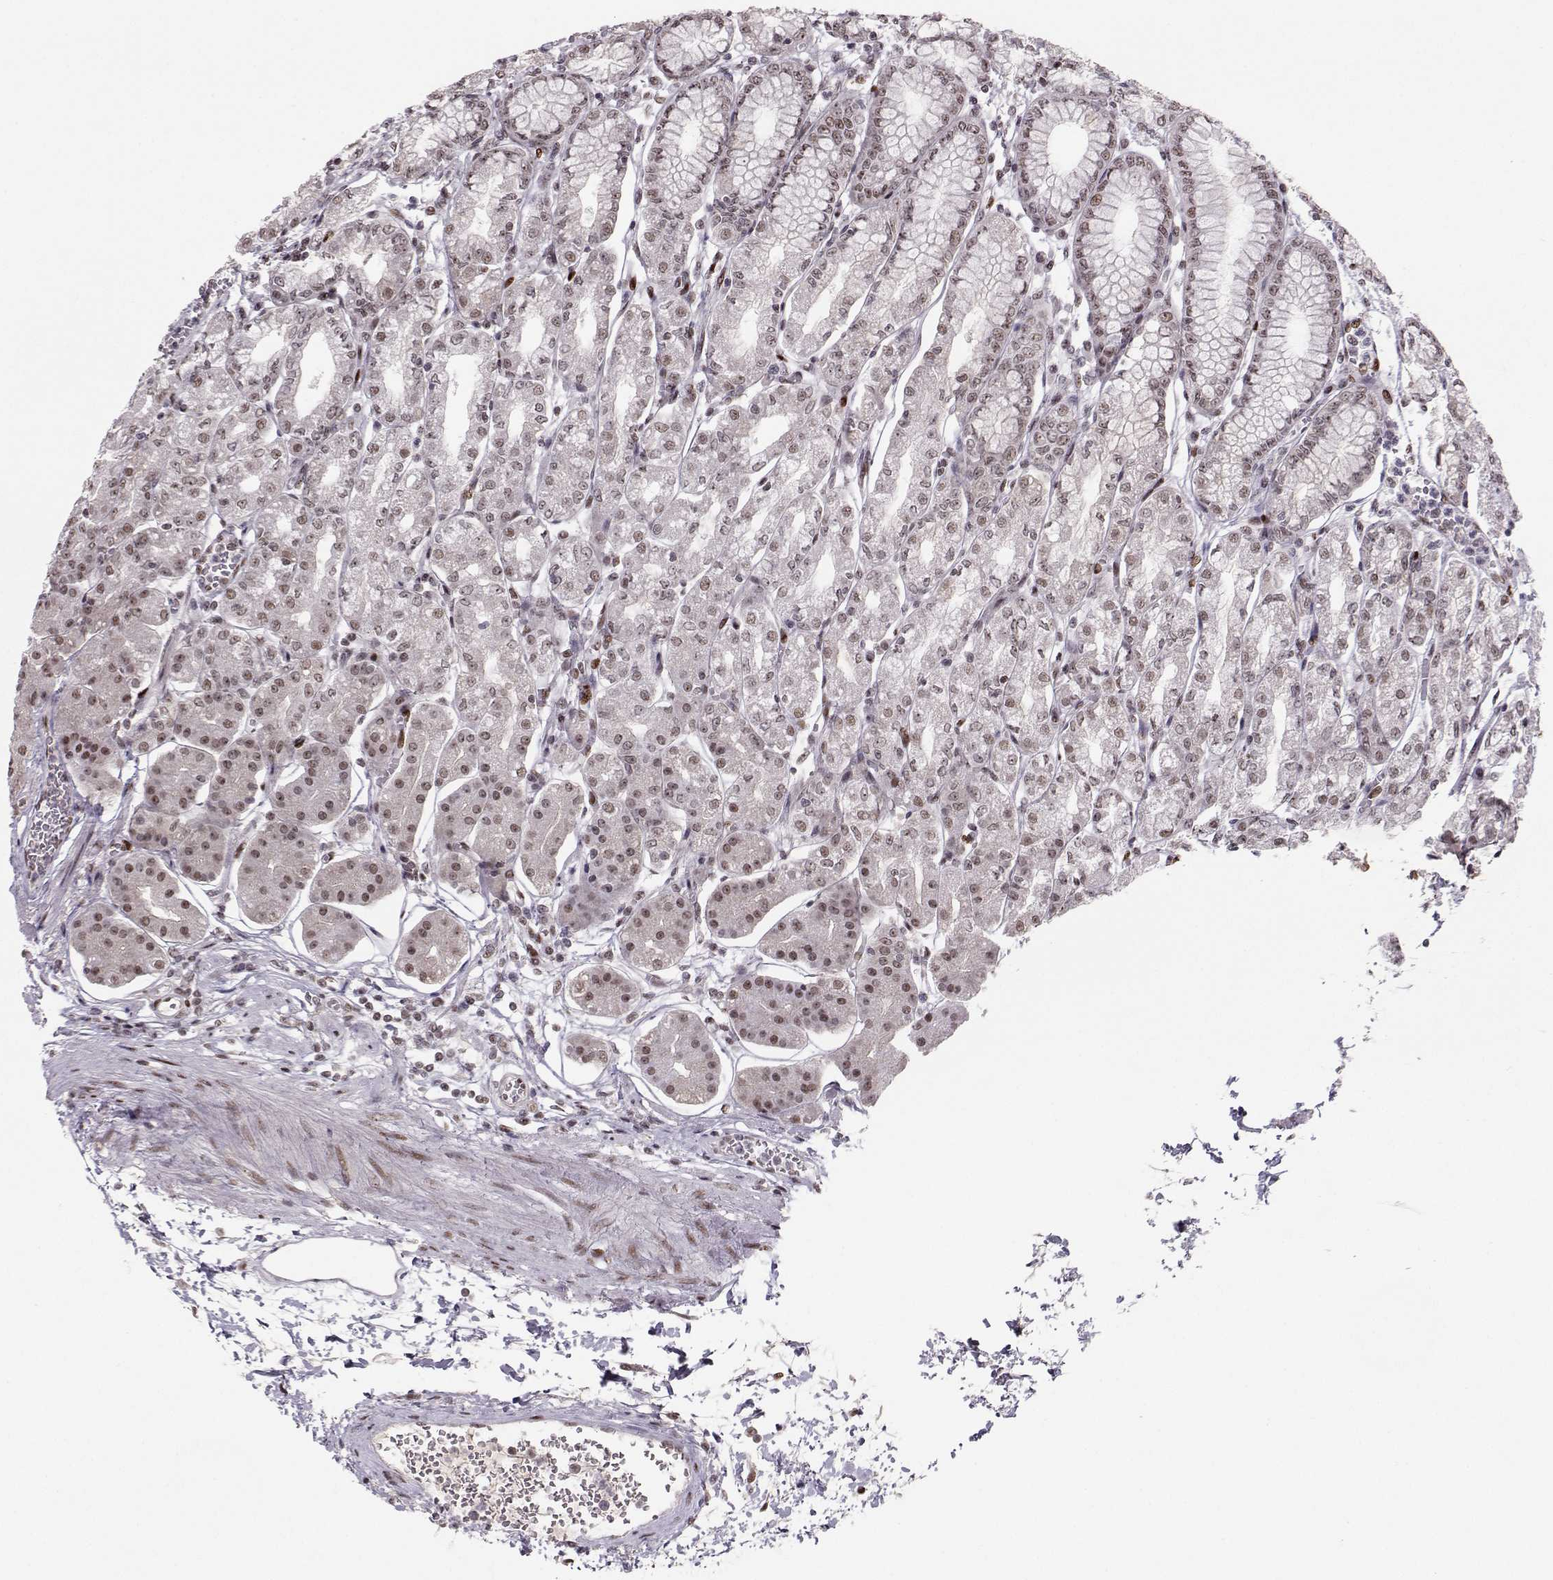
{"staining": {"intensity": "moderate", "quantity": "<25%", "location": "nuclear"}, "tissue": "stomach", "cell_type": "Glandular cells", "image_type": "normal", "snomed": [{"axis": "morphology", "description": "Normal tissue, NOS"}, {"axis": "topography", "description": "Skeletal muscle"}, {"axis": "topography", "description": "Stomach"}], "caption": "Stomach stained for a protein reveals moderate nuclear positivity in glandular cells. (DAB (3,3'-diaminobenzidine) = brown stain, brightfield microscopy at high magnification).", "gene": "SNAPC2", "patient": {"sex": "female", "age": 57}}